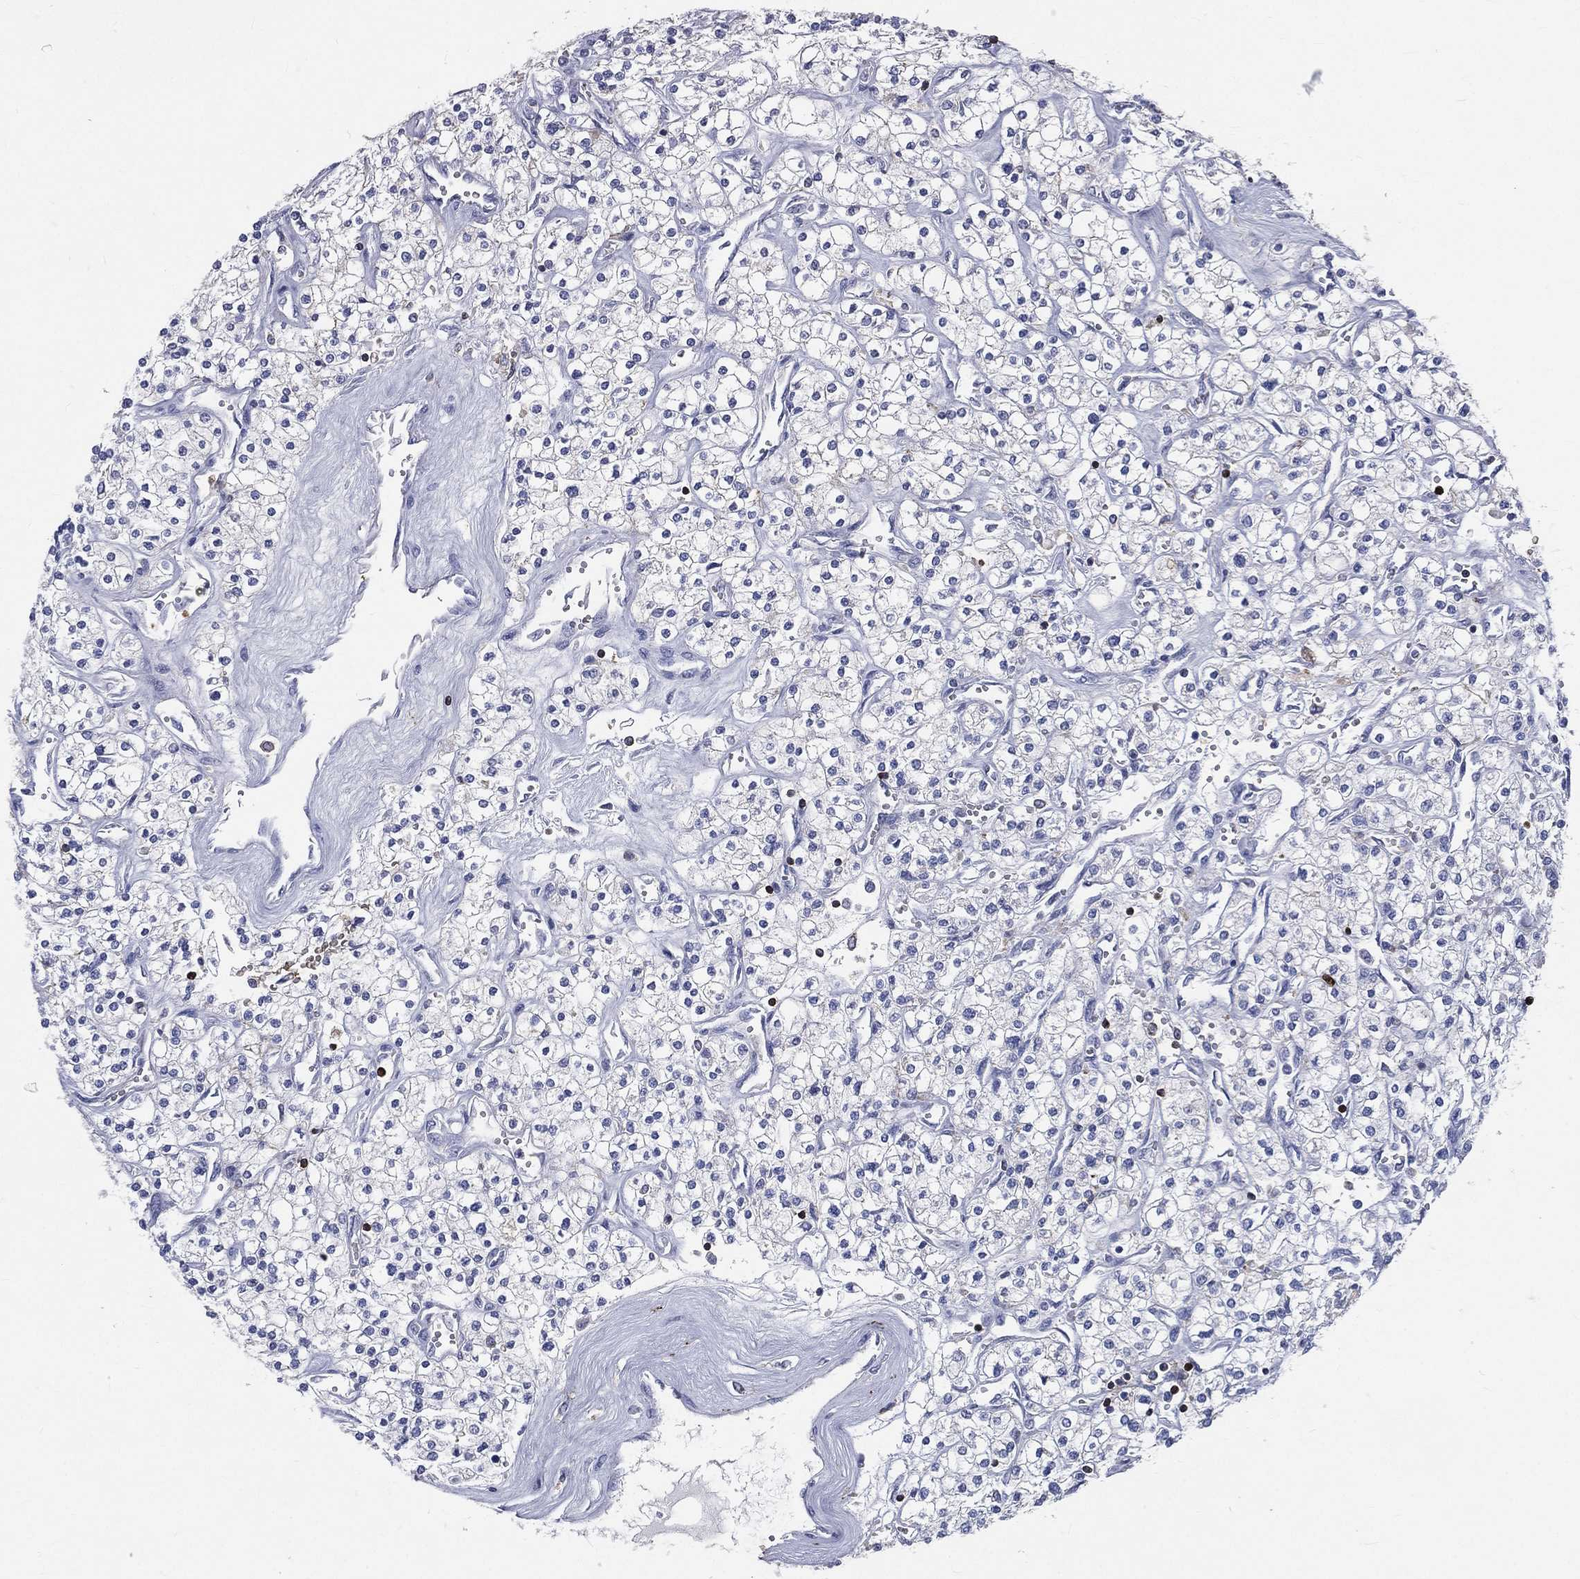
{"staining": {"intensity": "negative", "quantity": "none", "location": "none"}, "tissue": "renal cancer", "cell_type": "Tumor cells", "image_type": "cancer", "snomed": [{"axis": "morphology", "description": "Adenocarcinoma, NOS"}, {"axis": "topography", "description": "Kidney"}], "caption": "There is no significant positivity in tumor cells of adenocarcinoma (renal). The staining is performed using DAB (3,3'-diaminobenzidine) brown chromogen with nuclei counter-stained in using hematoxylin.", "gene": "CTSW", "patient": {"sex": "male", "age": 80}}